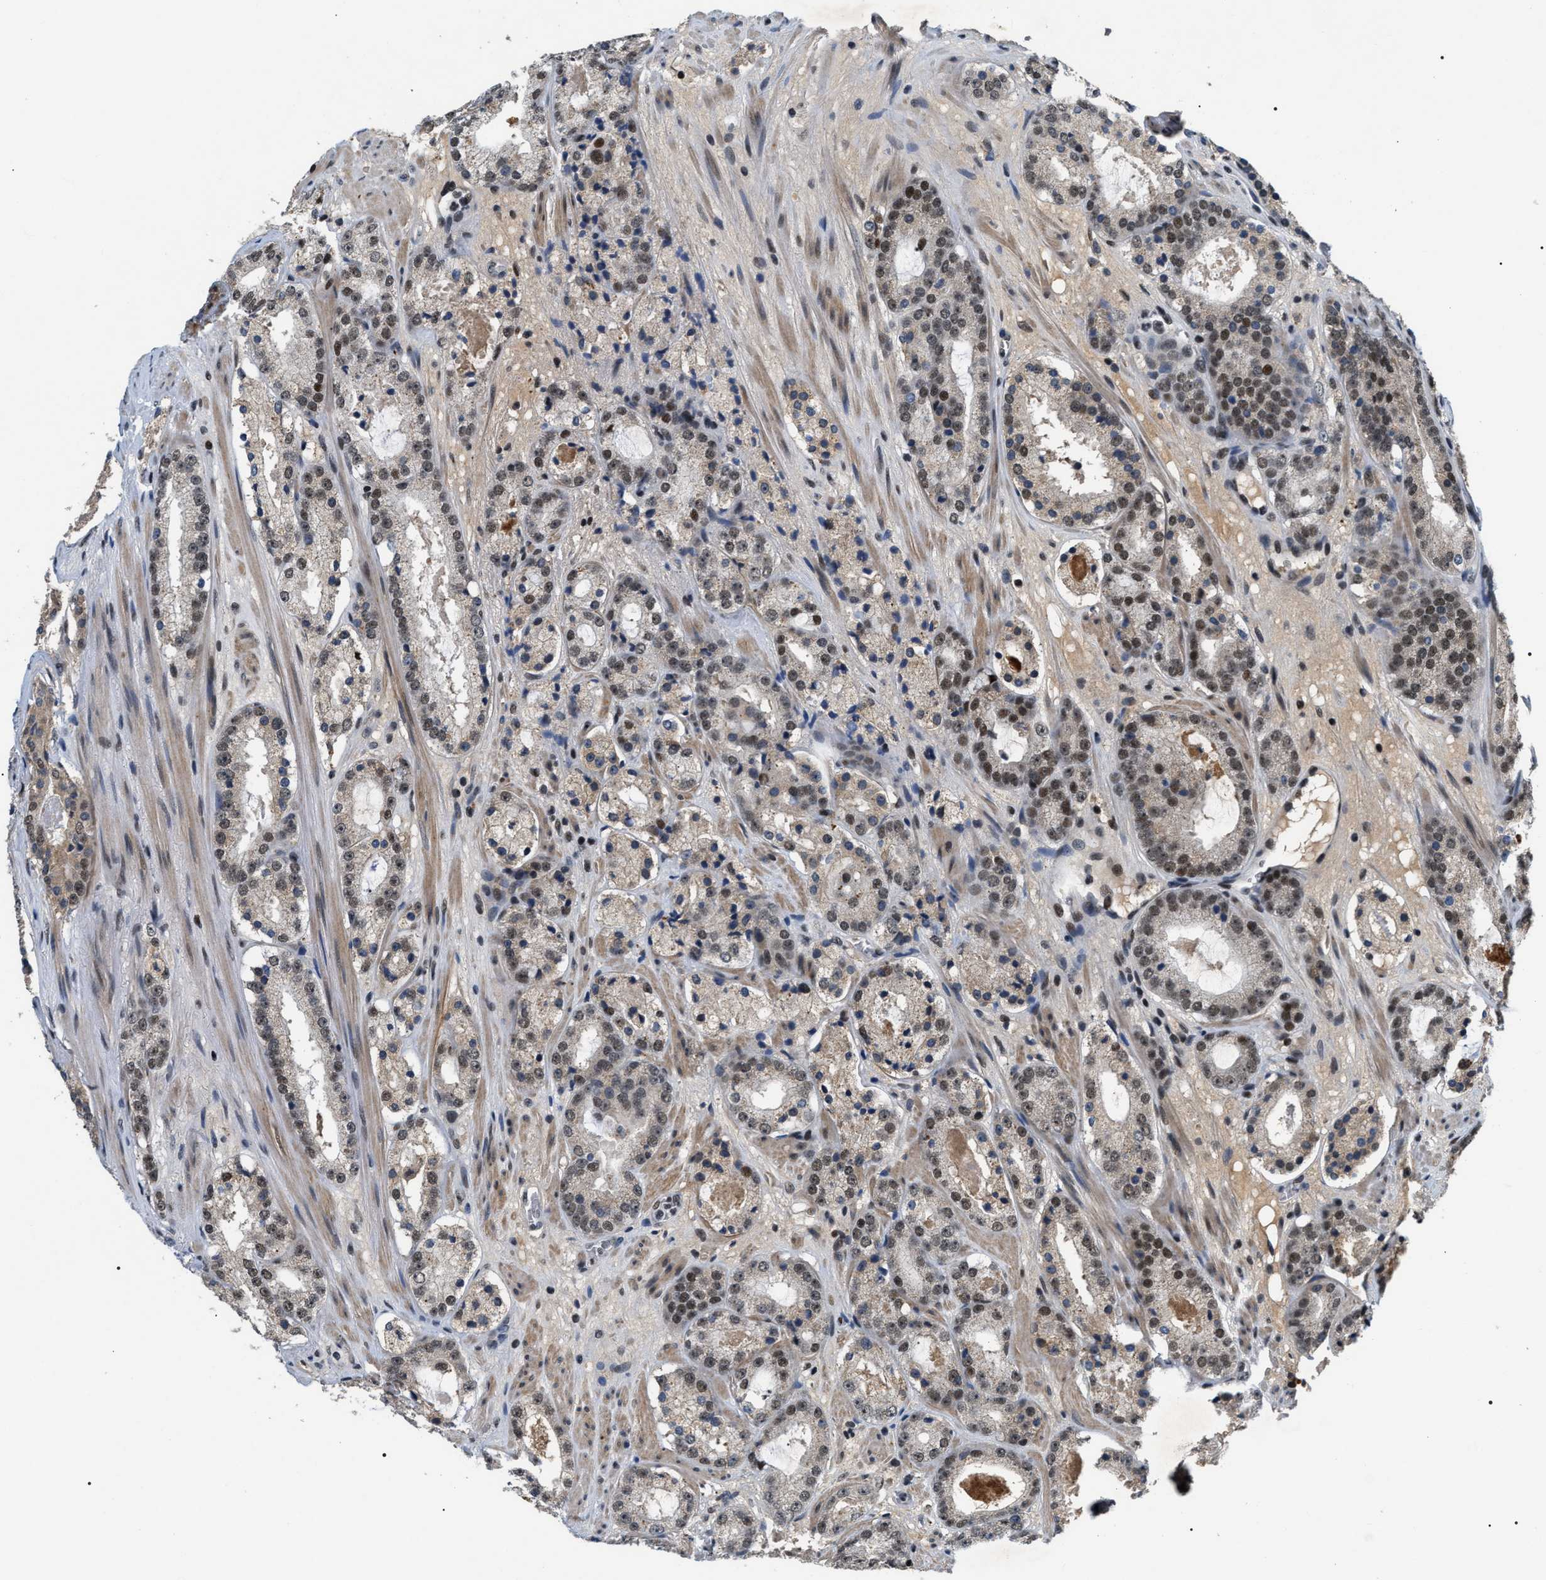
{"staining": {"intensity": "weak", "quantity": "25%-75%", "location": "nuclear"}, "tissue": "prostate cancer", "cell_type": "Tumor cells", "image_type": "cancer", "snomed": [{"axis": "morphology", "description": "Adenocarcinoma, Low grade"}, {"axis": "topography", "description": "Prostate"}], "caption": "Prostate cancer (low-grade adenocarcinoma) stained with a brown dye exhibits weak nuclear positive staining in approximately 25%-75% of tumor cells.", "gene": "C7orf25", "patient": {"sex": "male", "age": 69}}